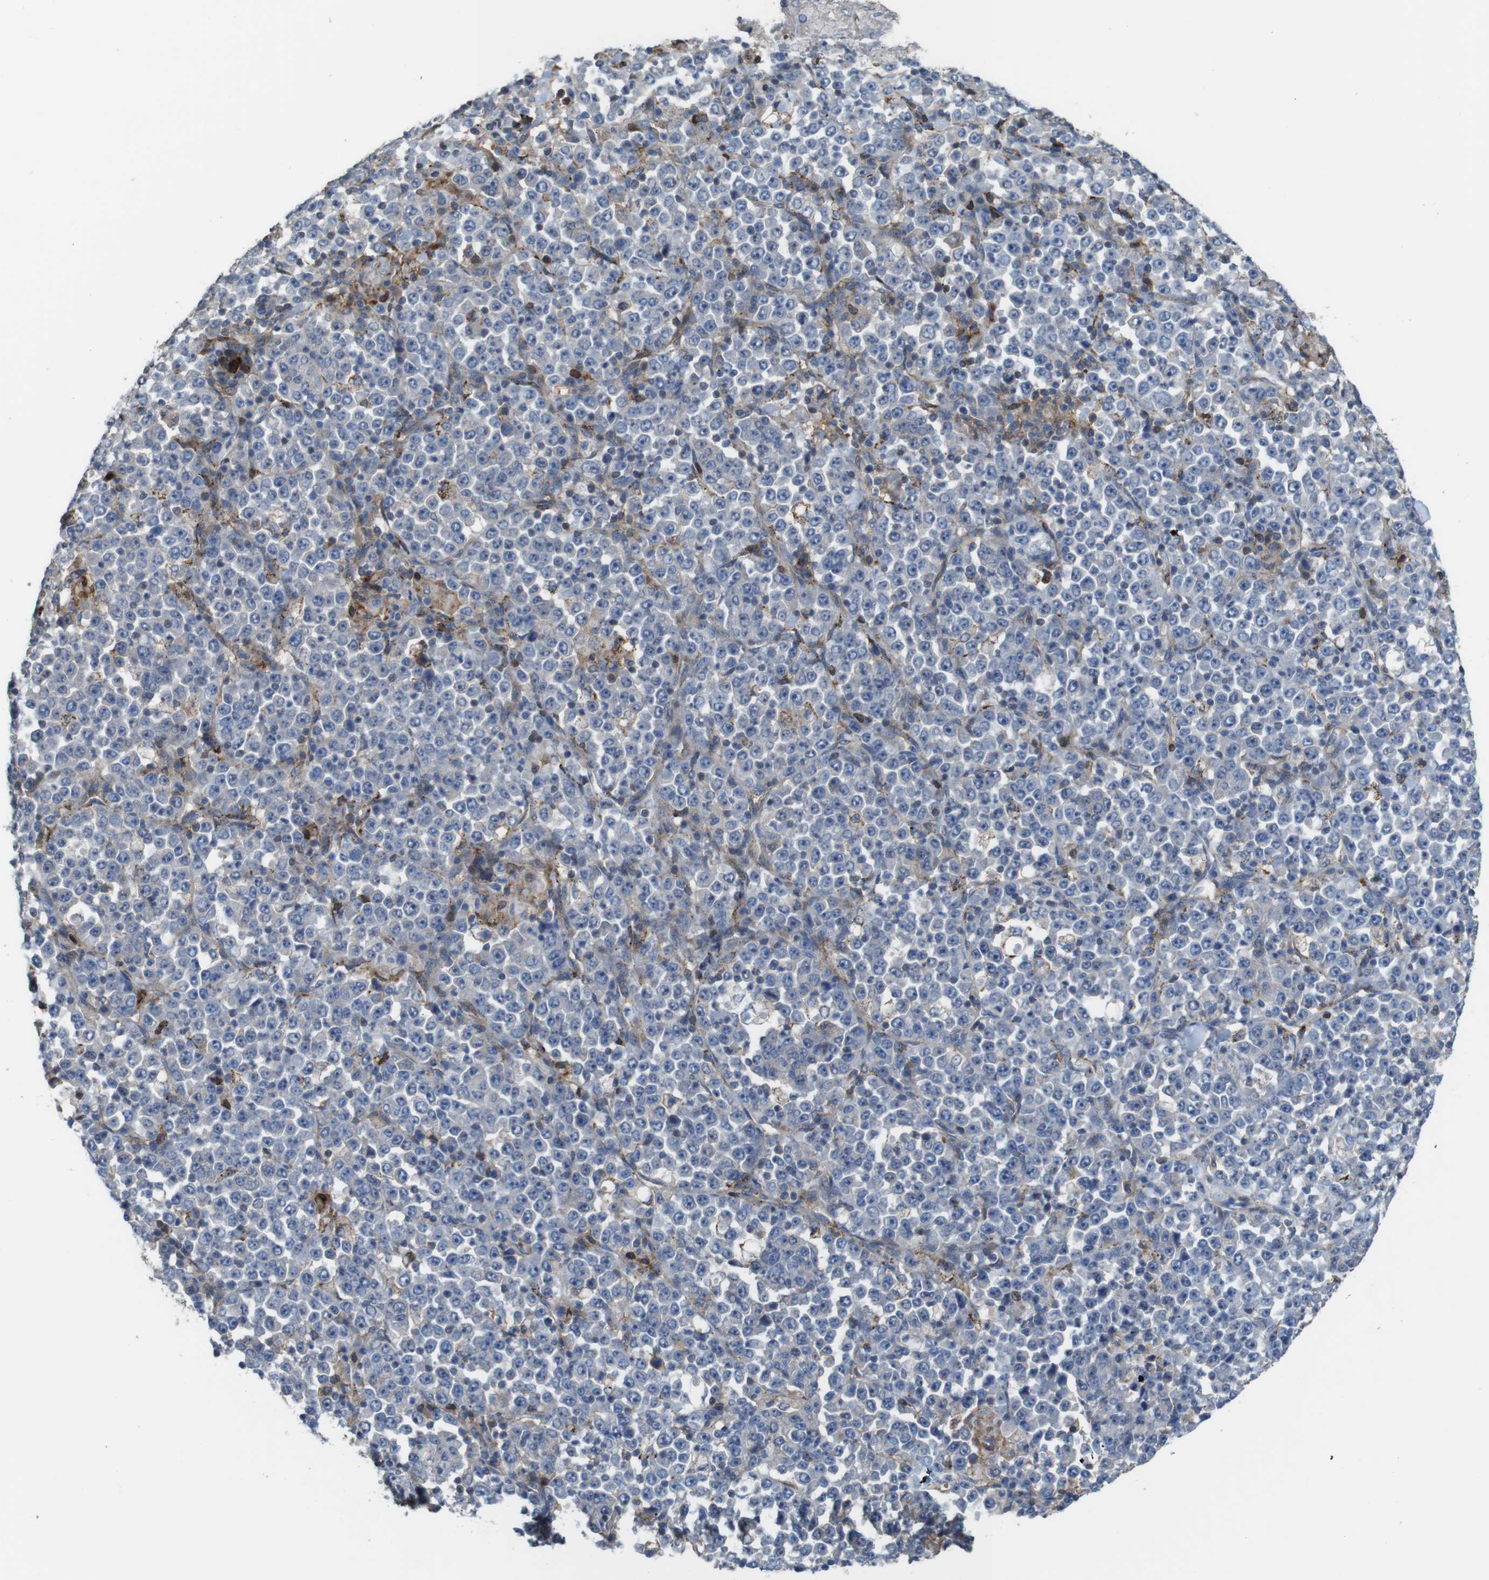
{"staining": {"intensity": "negative", "quantity": "none", "location": "none"}, "tissue": "stomach cancer", "cell_type": "Tumor cells", "image_type": "cancer", "snomed": [{"axis": "morphology", "description": "Normal tissue, NOS"}, {"axis": "morphology", "description": "Adenocarcinoma, NOS"}, {"axis": "topography", "description": "Stomach, upper"}, {"axis": "topography", "description": "Stomach"}], "caption": "This is an IHC micrograph of human stomach cancer (adenocarcinoma). There is no expression in tumor cells.", "gene": "PCOLCE2", "patient": {"sex": "male", "age": 59}}